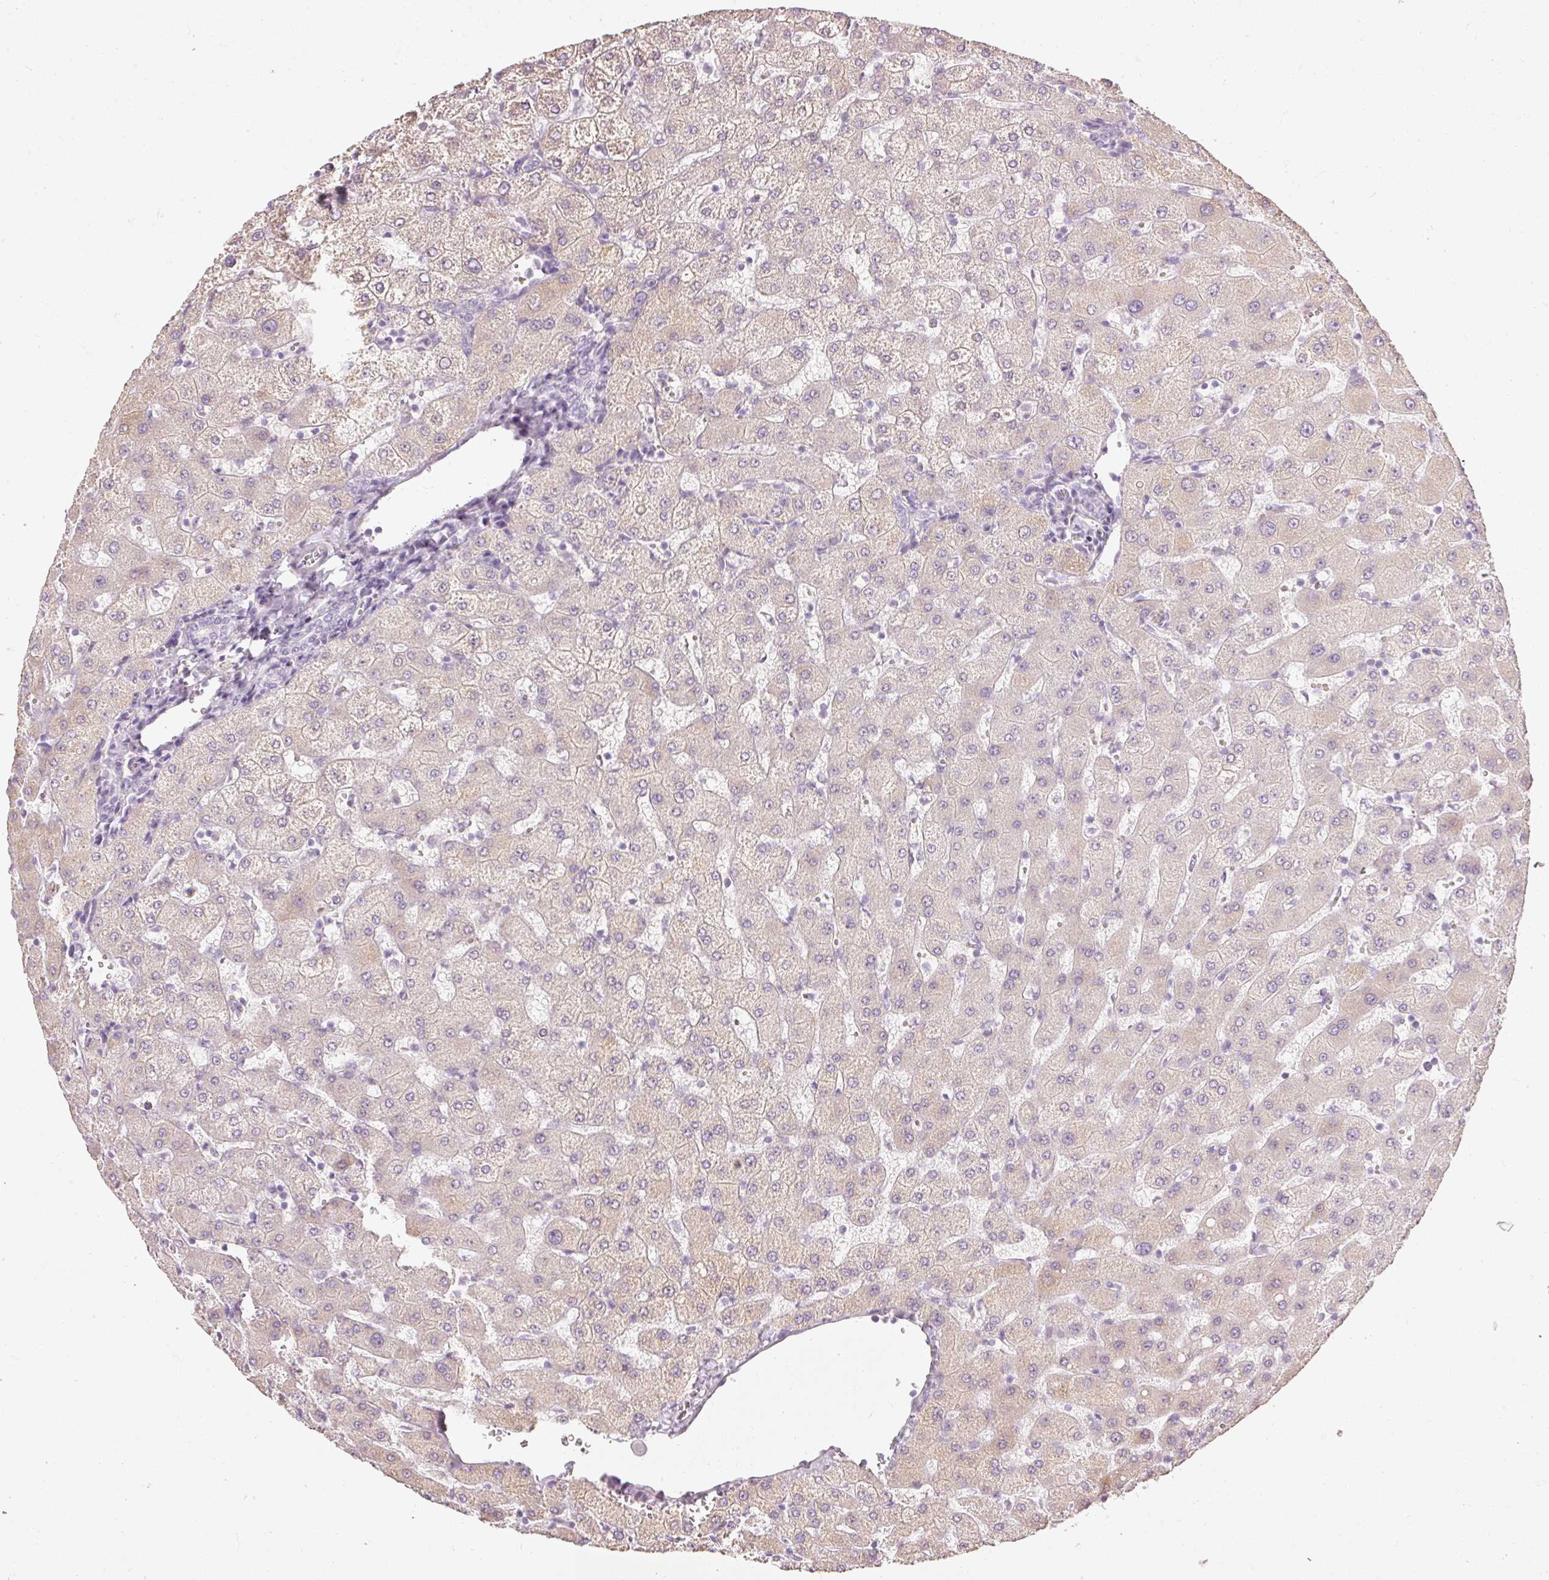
{"staining": {"intensity": "negative", "quantity": "none", "location": "none"}, "tissue": "liver", "cell_type": "Cholangiocytes", "image_type": "normal", "snomed": [{"axis": "morphology", "description": "Normal tissue, NOS"}, {"axis": "topography", "description": "Liver"}], "caption": "Cholangiocytes show no significant protein expression in unremarkable liver. (DAB immunohistochemistry (IHC) with hematoxylin counter stain).", "gene": "ELAVL3", "patient": {"sex": "female", "age": 63}}